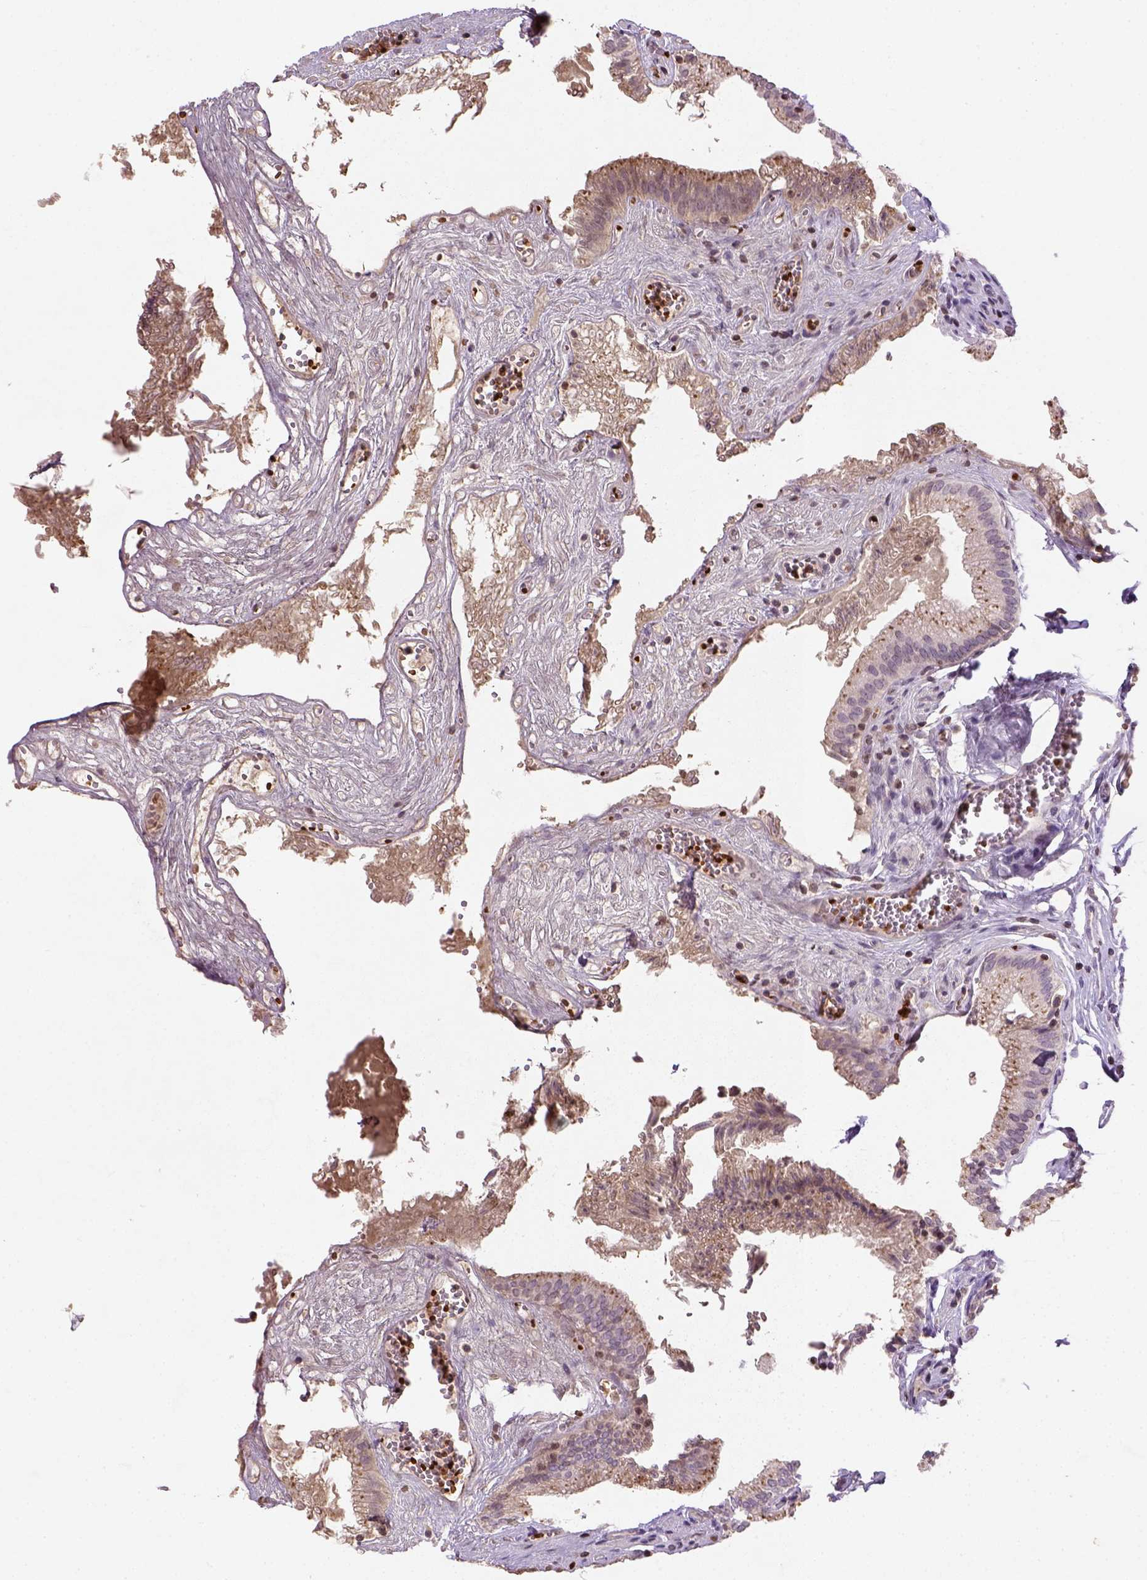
{"staining": {"intensity": "weak", "quantity": ">75%", "location": "cytoplasmic/membranous"}, "tissue": "gallbladder", "cell_type": "Glandular cells", "image_type": "normal", "snomed": [{"axis": "morphology", "description": "Normal tissue, NOS"}, {"axis": "topography", "description": "Gallbladder"}, {"axis": "topography", "description": "Peripheral nerve tissue"}], "caption": "Immunohistochemistry photomicrograph of unremarkable gallbladder: human gallbladder stained using IHC shows low levels of weak protein expression localized specifically in the cytoplasmic/membranous of glandular cells, appearing as a cytoplasmic/membranous brown color.", "gene": "NUDT3", "patient": {"sex": "male", "age": 17}}